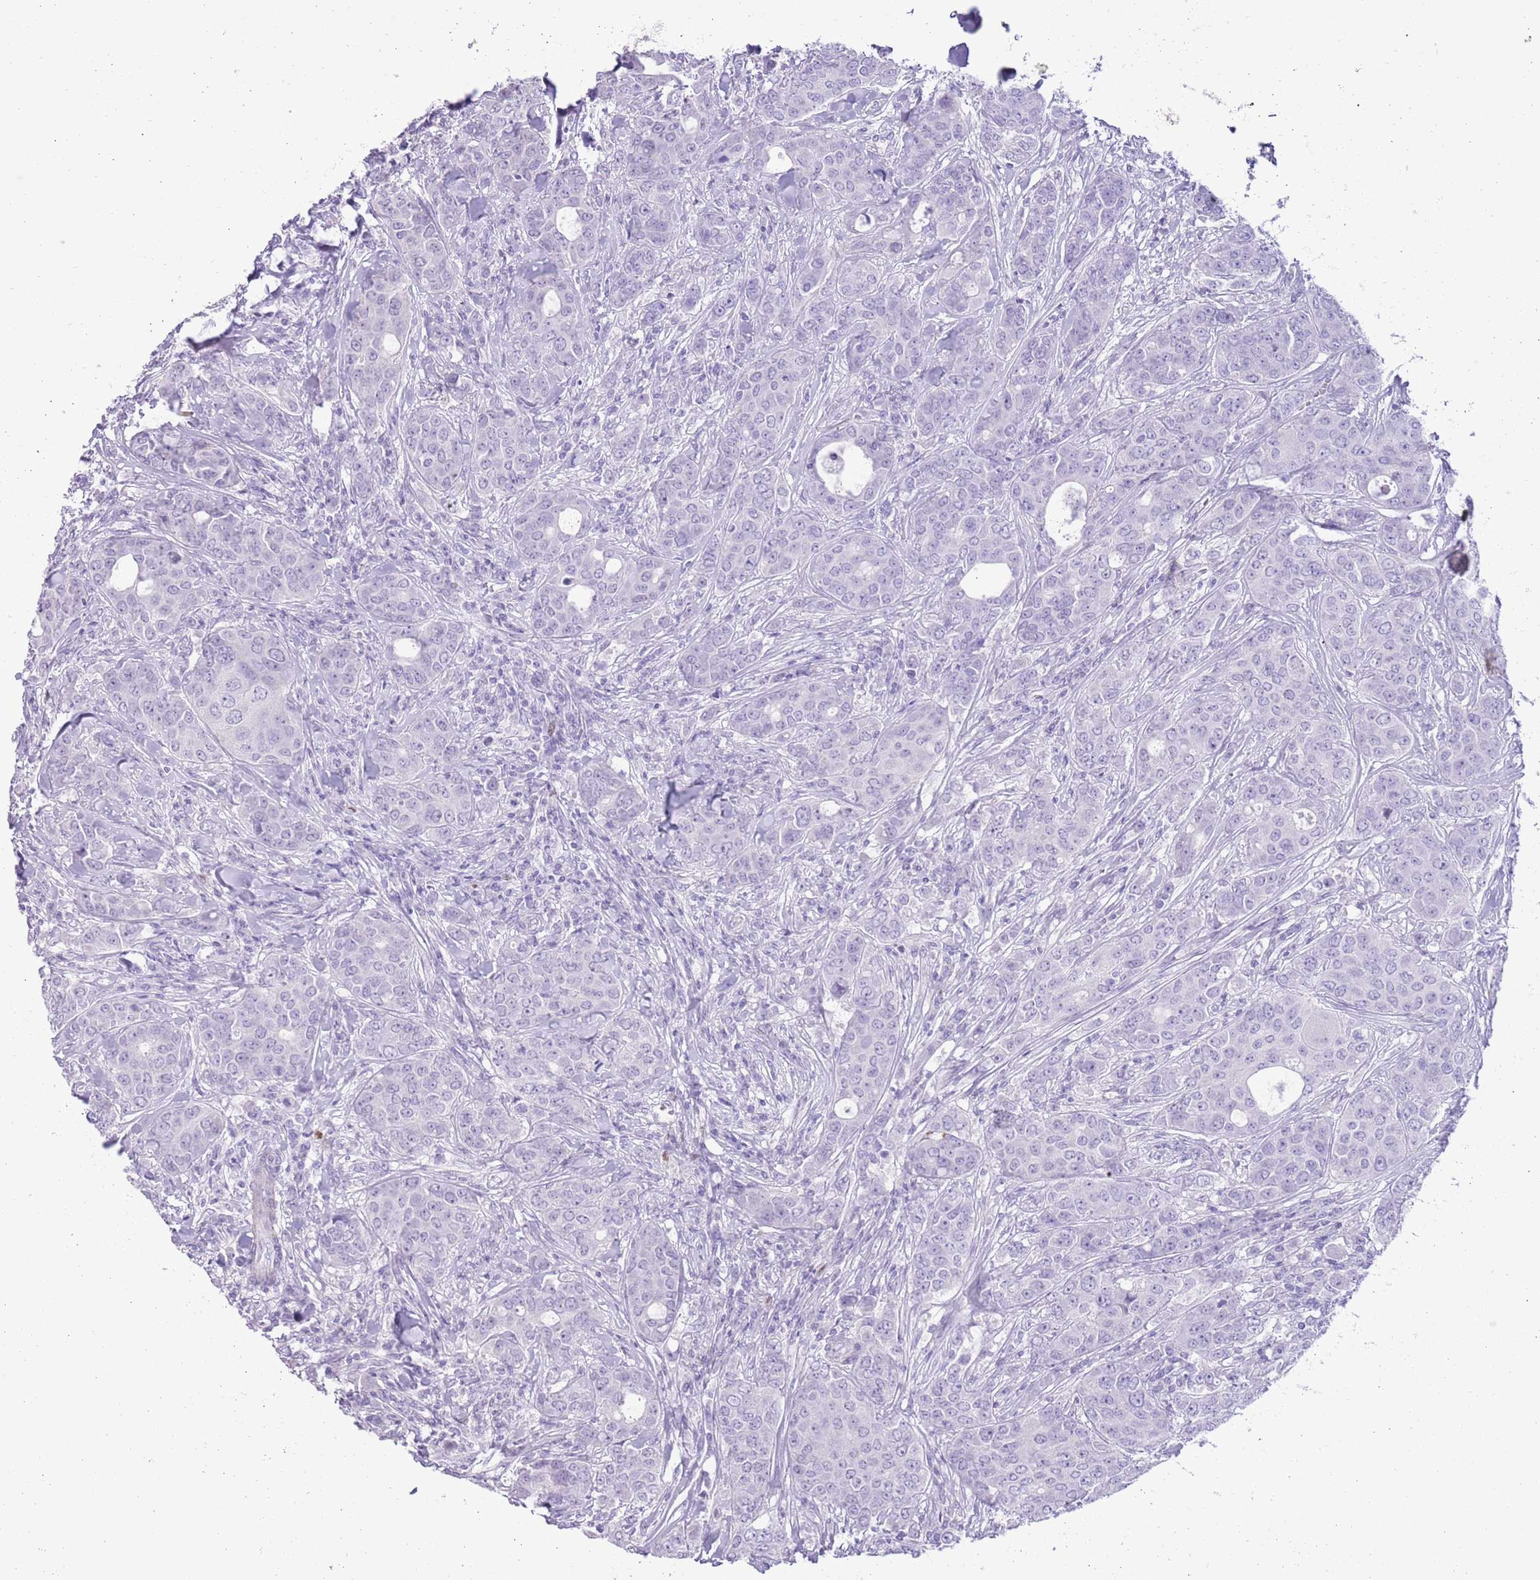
{"staining": {"intensity": "negative", "quantity": "none", "location": "none"}, "tissue": "breast cancer", "cell_type": "Tumor cells", "image_type": "cancer", "snomed": [{"axis": "morphology", "description": "Duct carcinoma"}, {"axis": "topography", "description": "Breast"}], "caption": "Immunohistochemical staining of human breast invasive ductal carcinoma exhibits no significant staining in tumor cells.", "gene": "SLC7A14", "patient": {"sex": "female", "age": 43}}